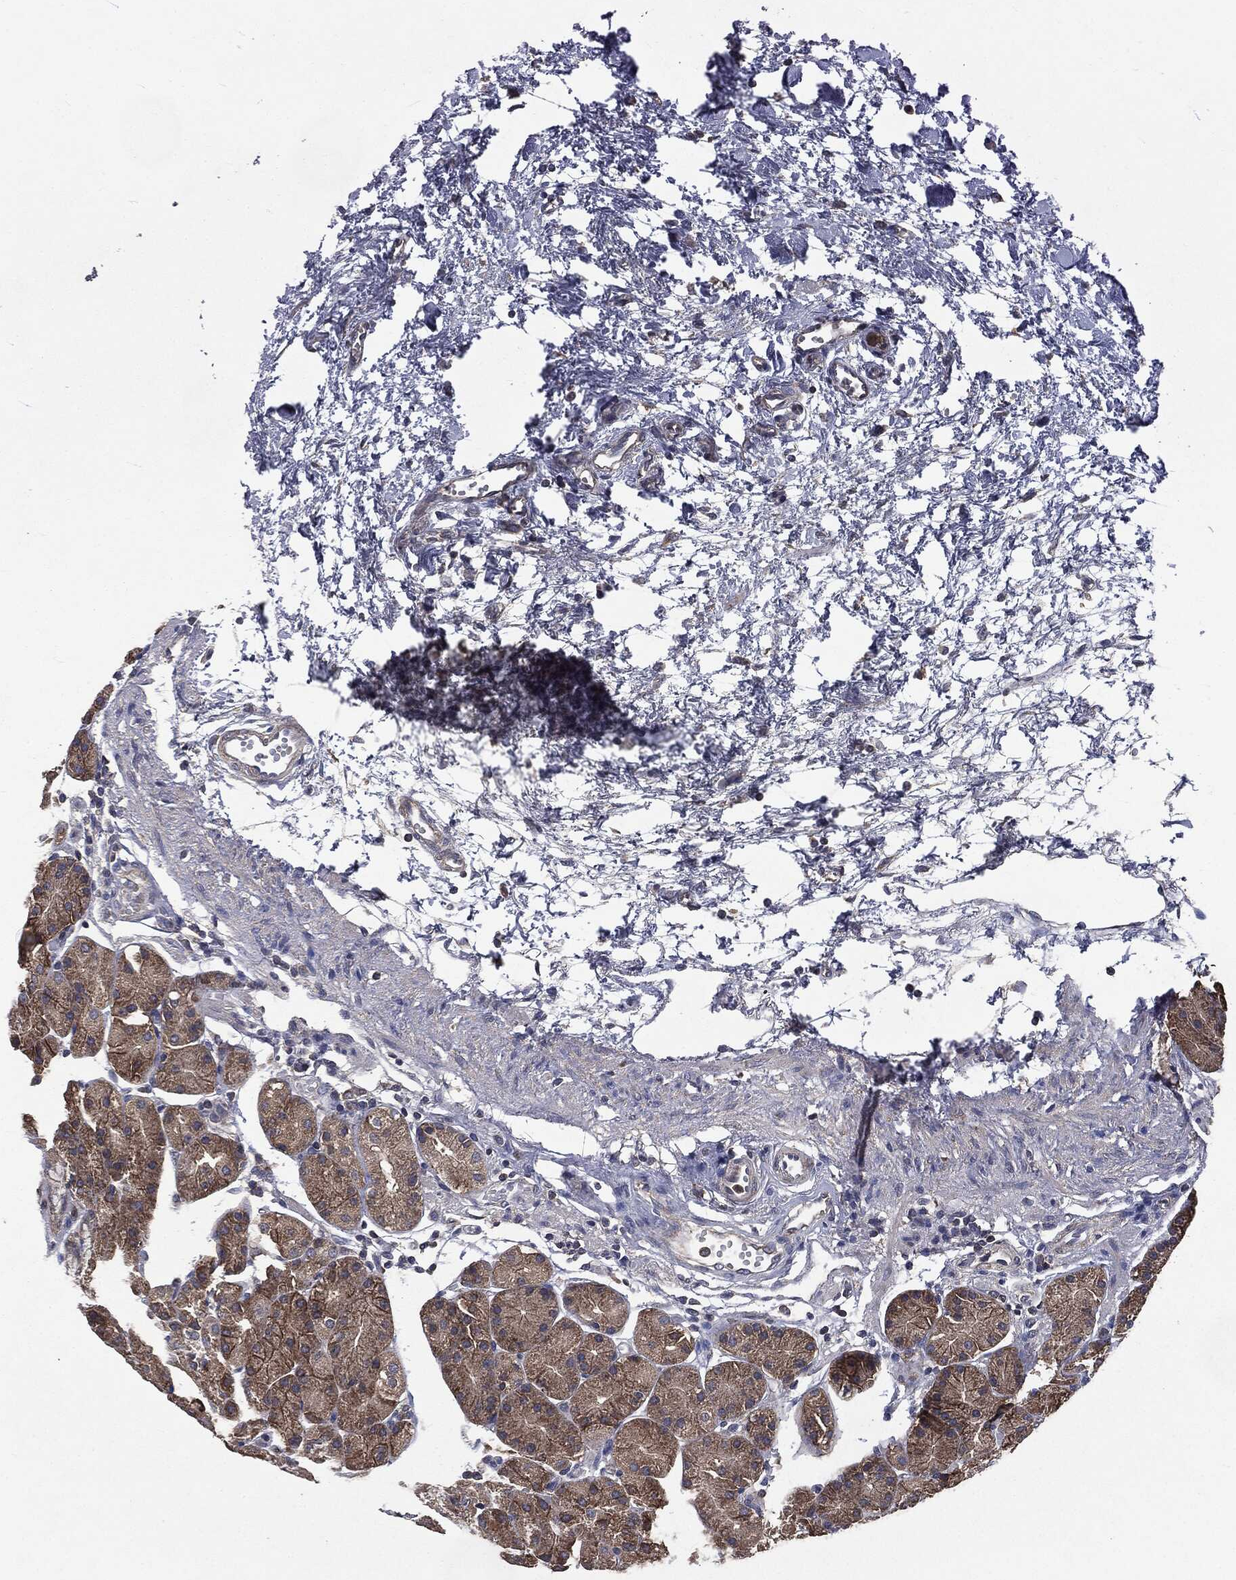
{"staining": {"intensity": "moderate", "quantity": "25%-75%", "location": "cytoplasmic/membranous"}, "tissue": "stomach", "cell_type": "Glandular cells", "image_type": "normal", "snomed": [{"axis": "morphology", "description": "Normal tissue, NOS"}, {"axis": "morphology", "description": "Adenocarcinoma, NOS"}, {"axis": "topography", "description": "Stomach"}], "caption": "Protein expression by immunohistochemistry (IHC) exhibits moderate cytoplasmic/membranous expression in approximately 25%-75% of glandular cells in normal stomach.", "gene": "MAPK6", "patient": {"sex": "female", "age": 81}}